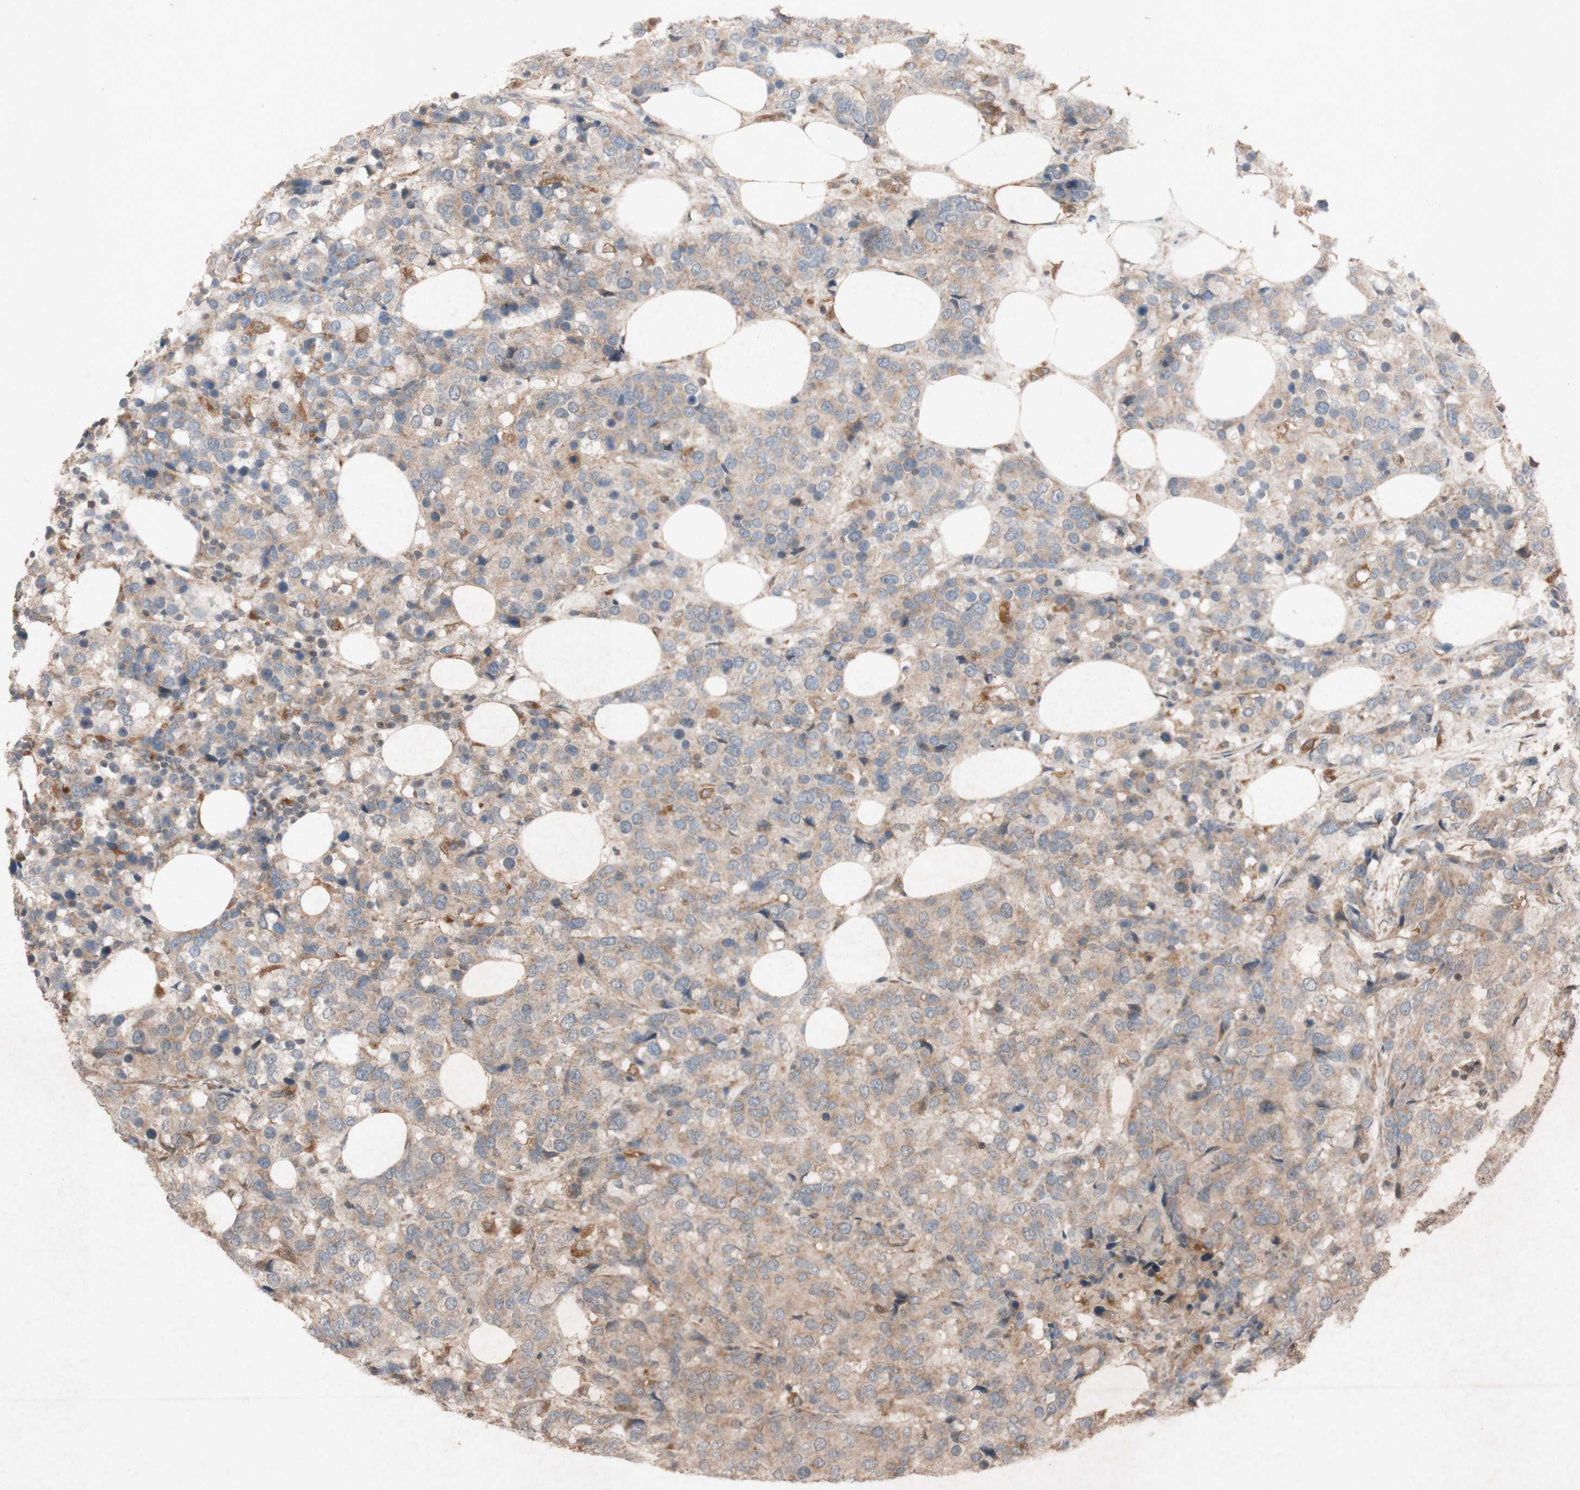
{"staining": {"intensity": "weak", "quantity": "25%-75%", "location": "cytoplasmic/membranous"}, "tissue": "breast cancer", "cell_type": "Tumor cells", "image_type": "cancer", "snomed": [{"axis": "morphology", "description": "Lobular carcinoma"}, {"axis": "topography", "description": "Breast"}], "caption": "IHC of human breast cancer demonstrates low levels of weak cytoplasmic/membranous staining in about 25%-75% of tumor cells.", "gene": "ATP6V1F", "patient": {"sex": "female", "age": 59}}